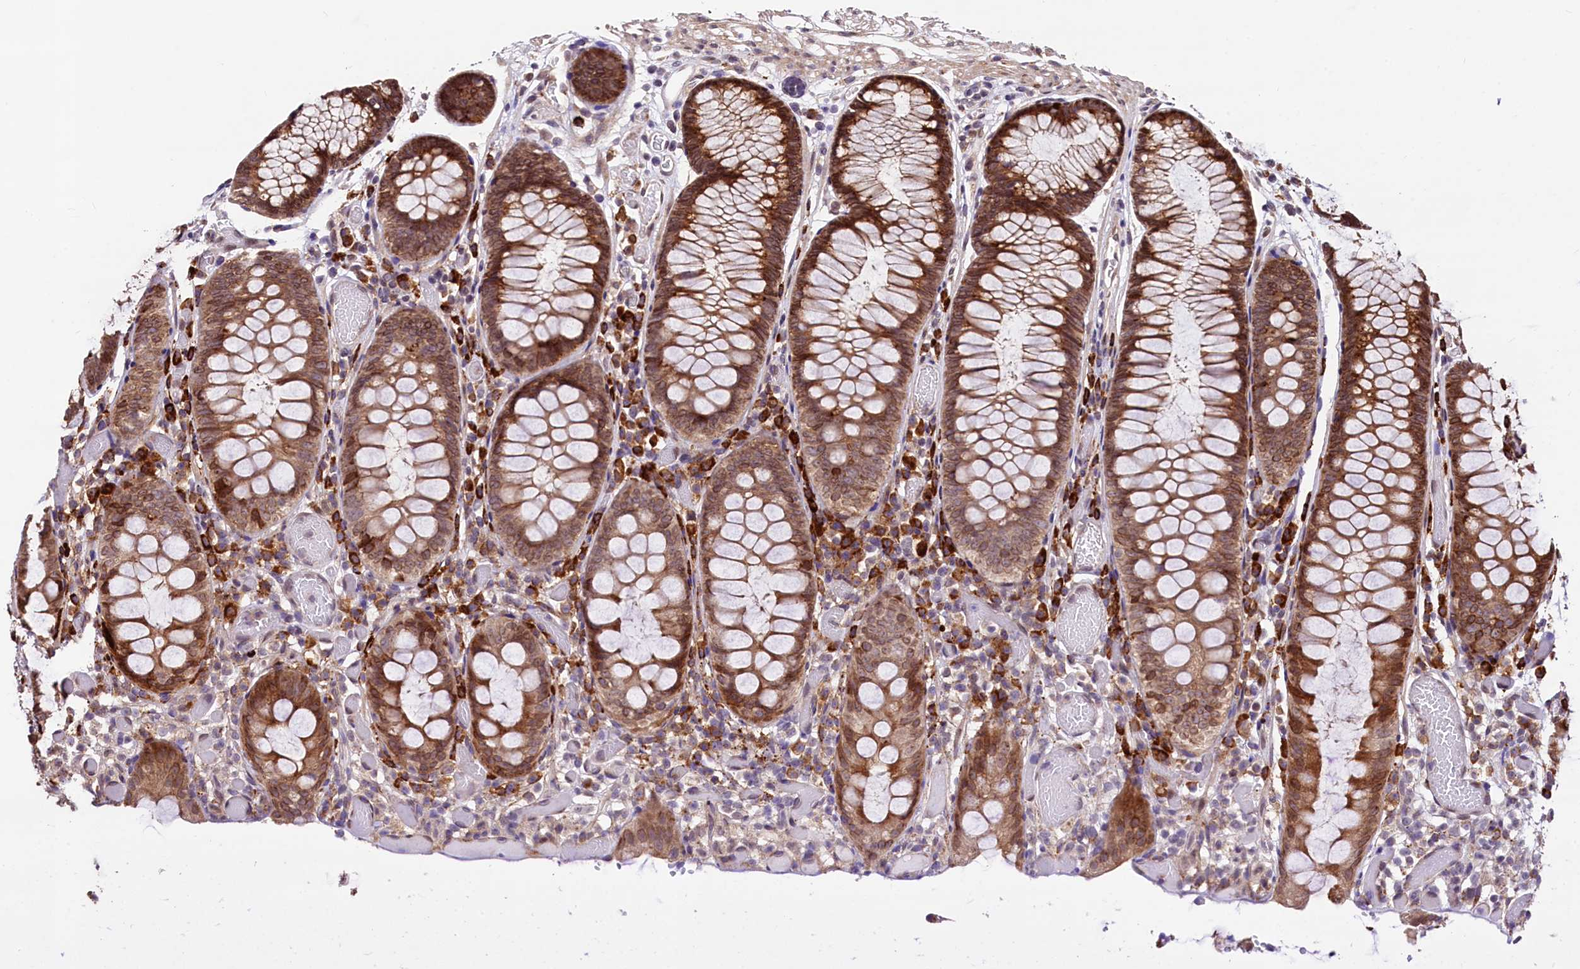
{"staining": {"intensity": "moderate", "quantity": ">75%", "location": "cytoplasmic/membranous"}, "tissue": "colon", "cell_type": "Endothelial cells", "image_type": "normal", "snomed": [{"axis": "morphology", "description": "Normal tissue, NOS"}, {"axis": "topography", "description": "Colon"}], "caption": "A high-resolution micrograph shows IHC staining of benign colon, which displays moderate cytoplasmic/membranous expression in approximately >75% of endothelial cells.", "gene": "C5orf15", "patient": {"sex": "male", "age": 14}}